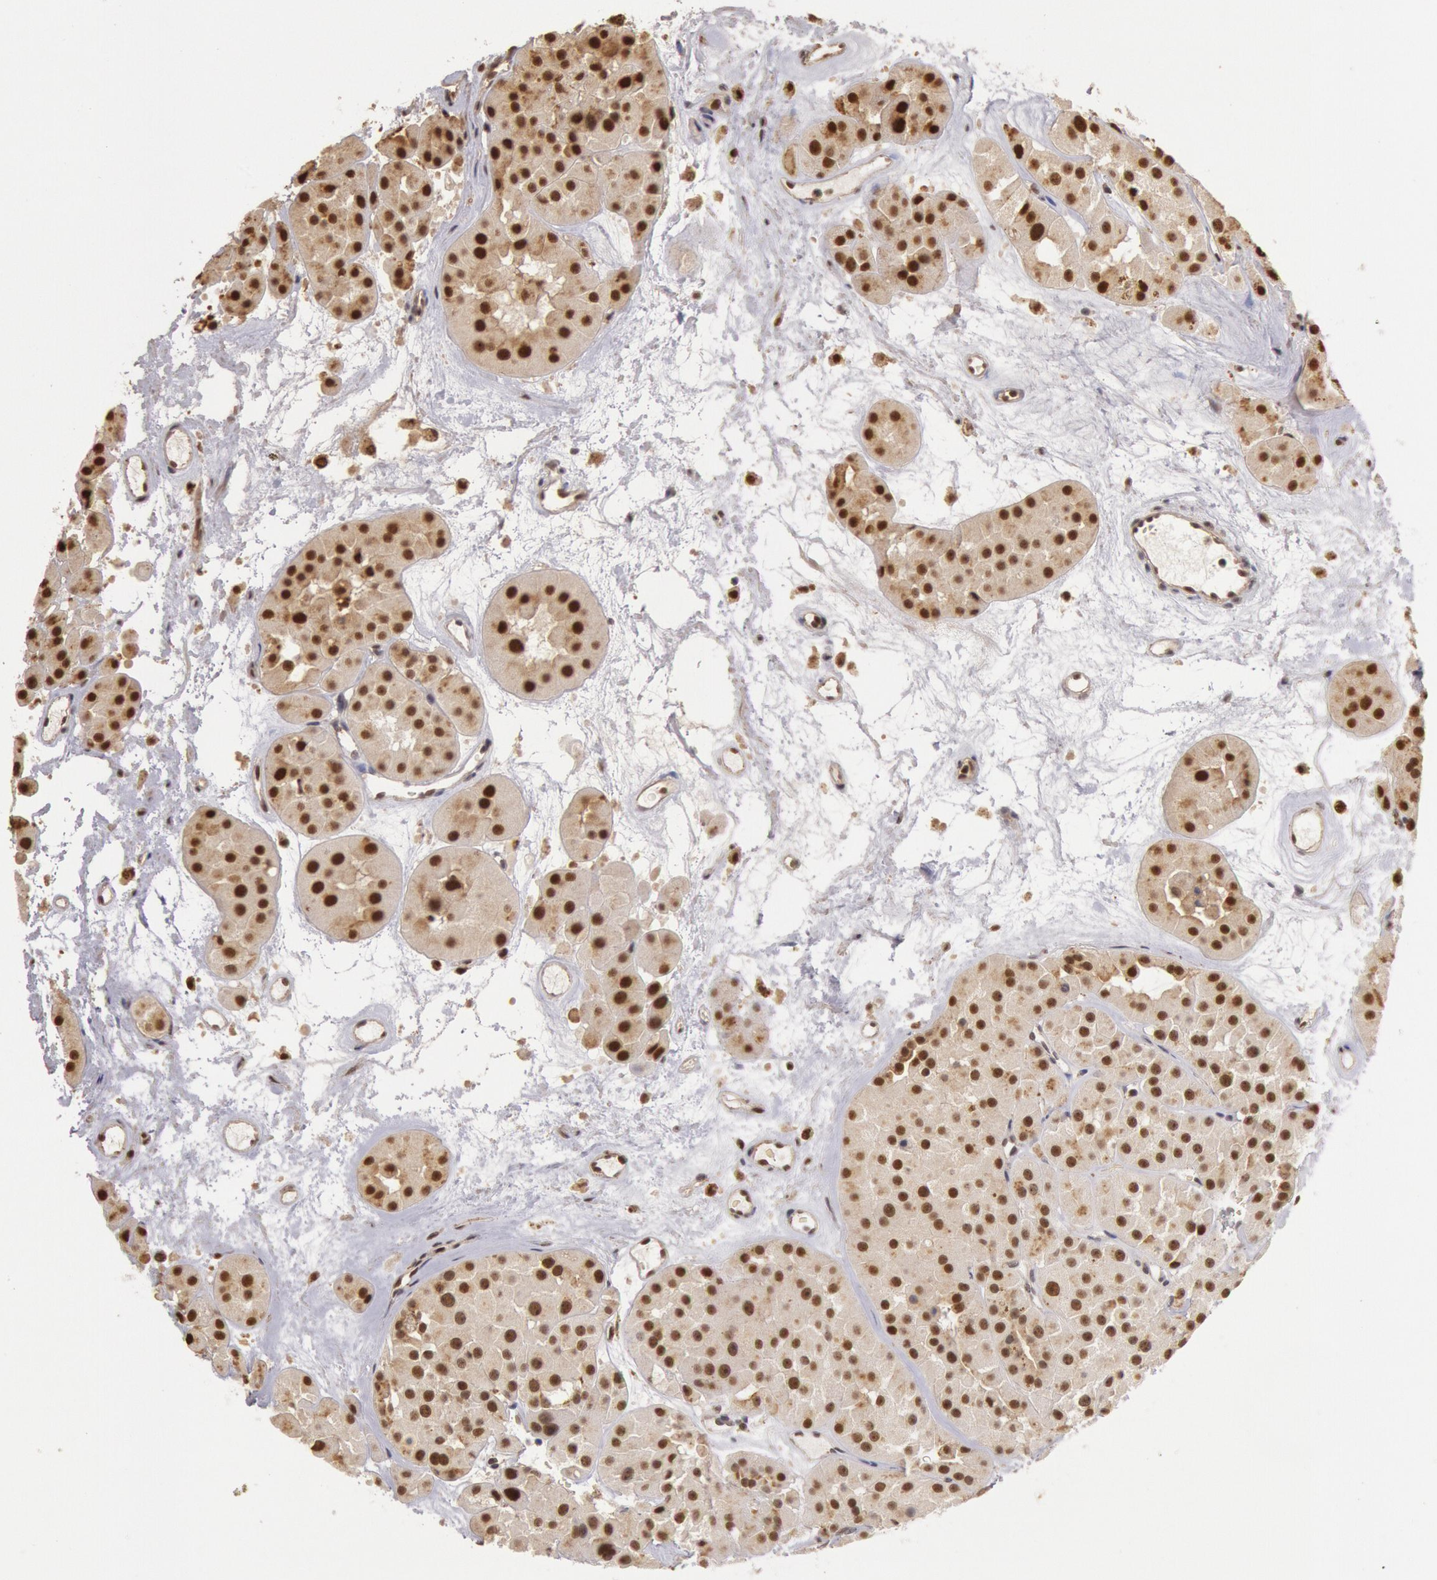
{"staining": {"intensity": "moderate", "quantity": "25%-75%", "location": "nuclear"}, "tissue": "renal cancer", "cell_type": "Tumor cells", "image_type": "cancer", "snomed": [{"axis": "morphology", "description": "Adenocarcinoma, uncertain malignant potential"}, {"axis": "topography", "description": "Kidney"}], "caption": "This is a histology image of immunohistochemistry (IHC) staining of adenocarcinoma,  uncertain malignant potential (renal), which shows moderate staining in the nuclear of tumor cells.", "gene": "LIG4", "patient": {"sex": "male", "age": 63}}